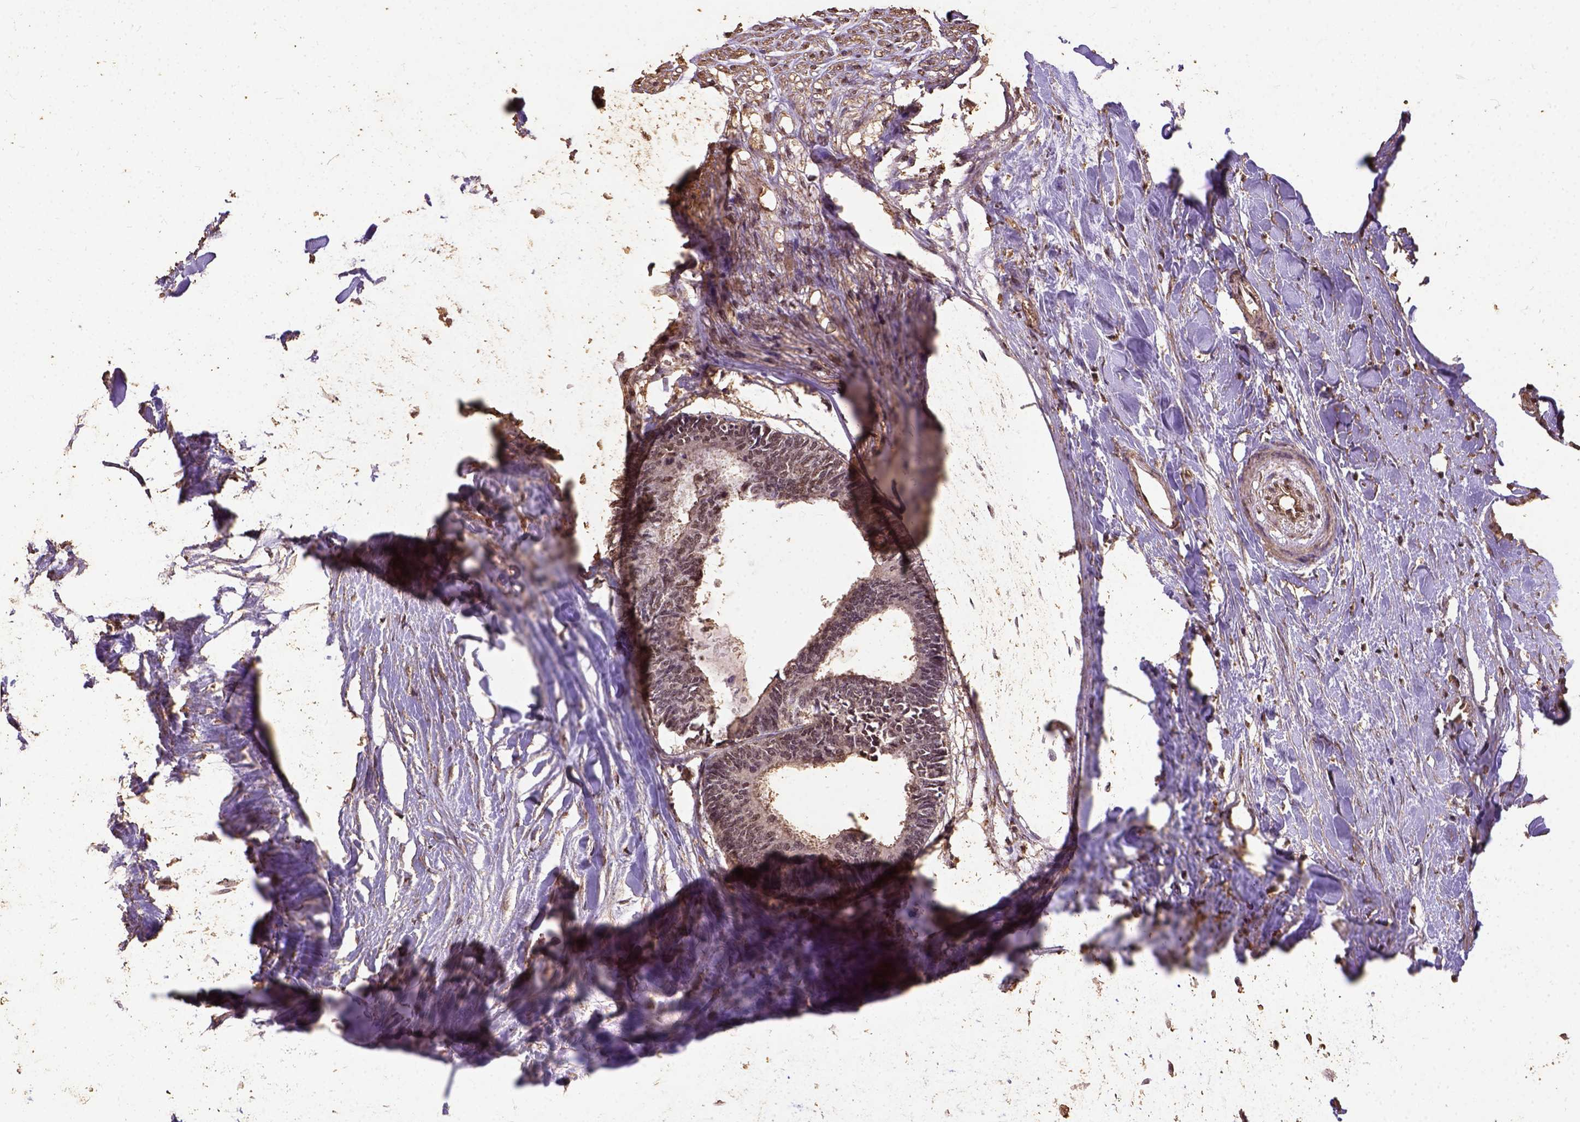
{"staining": {"intensity": "weak", "quantity": ">75%", "location": "nuclear"}, "tissue": "colorectal cancer", "cell_type": "Tumor cells", "image_type": "cancer", "snomed": [{"axis": "morphology", "description": "Adenocarcinoma, NOS"}, {"axis": "topography", "description": "Colon"}, {"axis": "topography", "description": "Rectum"}], "caption": "This photomicrograph displays immunohistochemistry (IHC) staining of human colorectal adenocarcinoma, with low weak nuclear staining in about >75% of tumor cells.", "gene": "NACC1", "patient": {"sex": "male", "age": 57}}